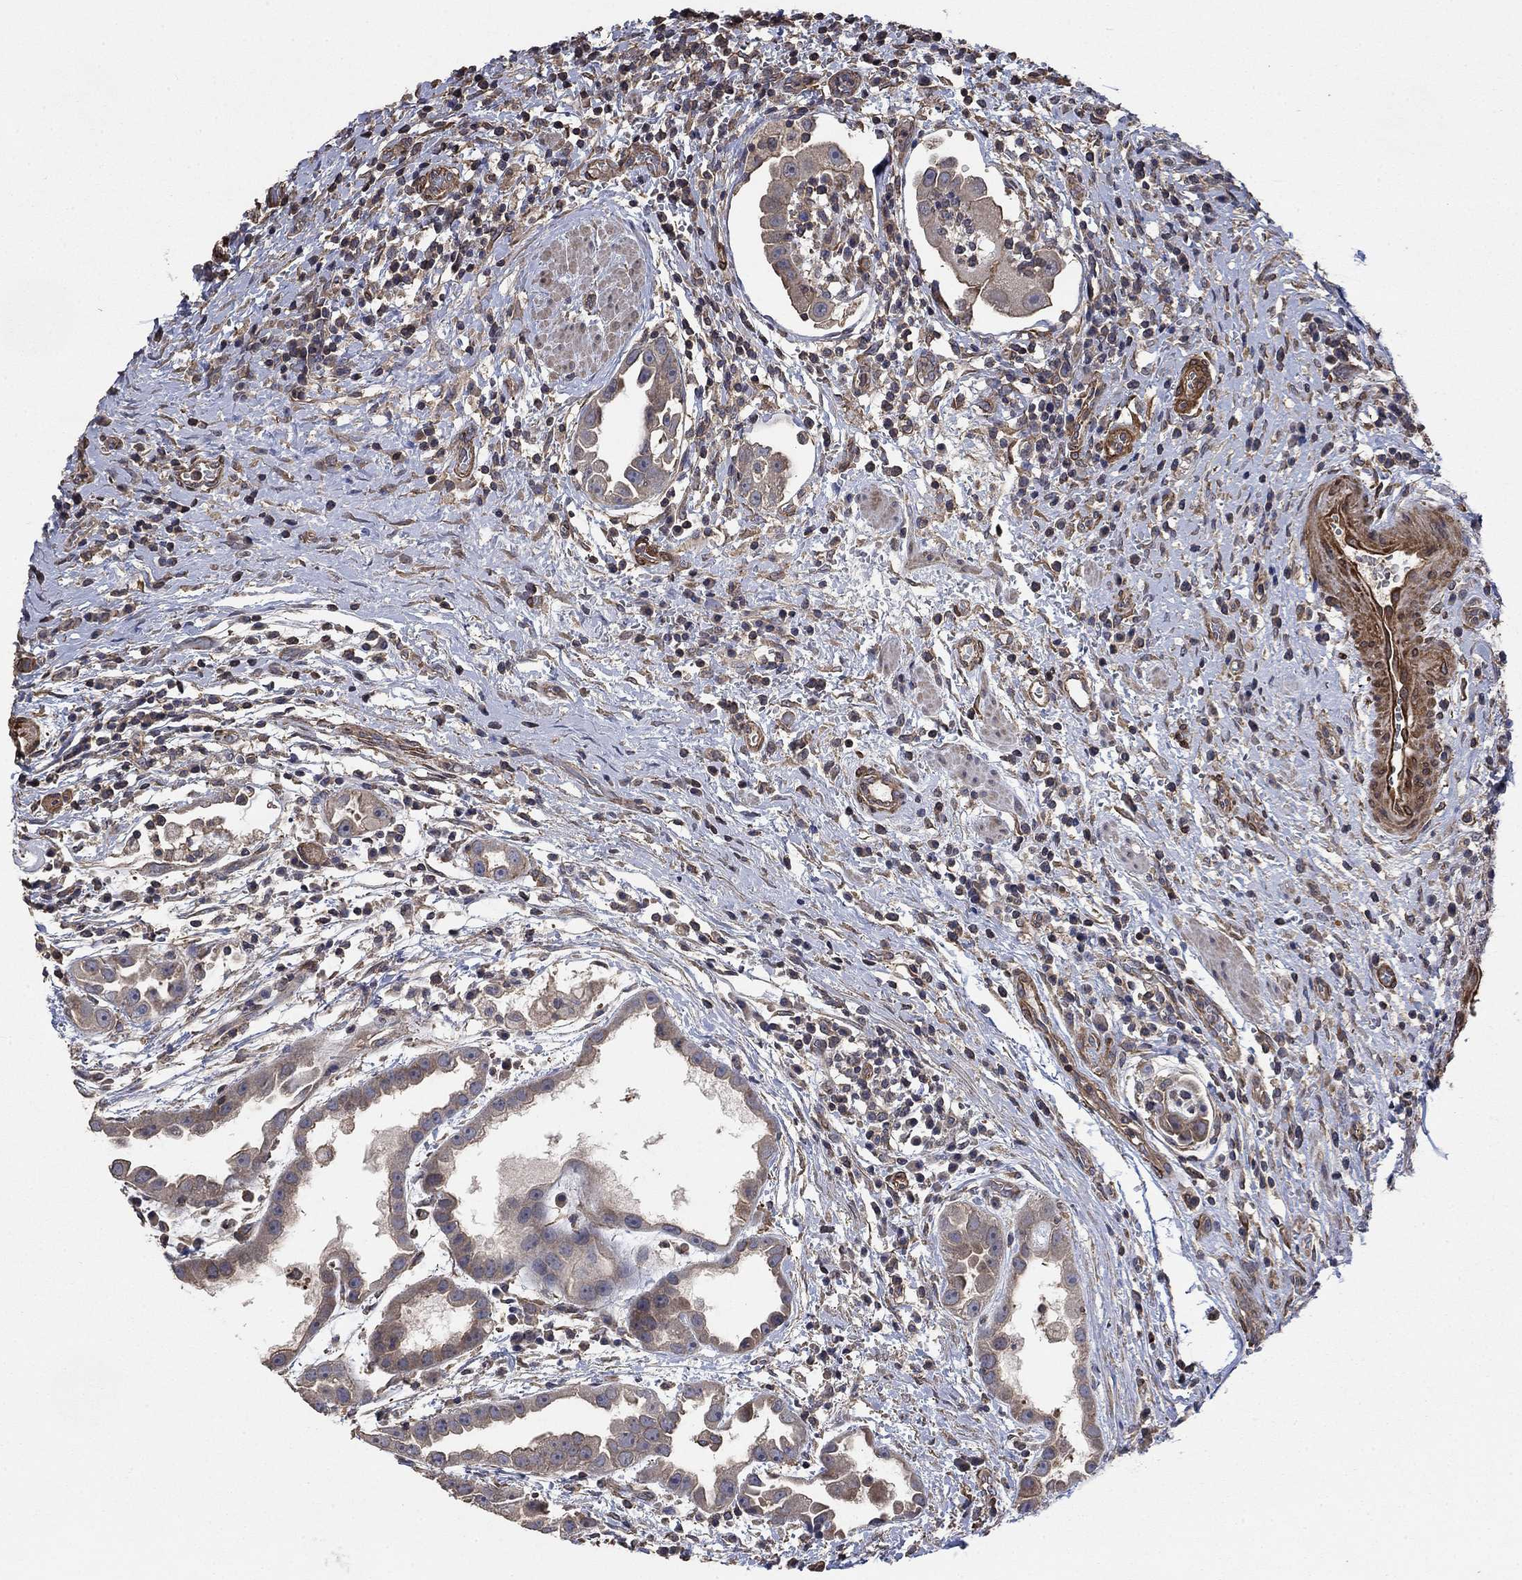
{"staining": {"intensity": "moderate", "quantity": "25%-75%", "location": "cytoplasmic/membranous"}, "tissue": "urothelial cancer", "cell_type": "Tumor cells", "image_type": "cancer", "snomed": [{"axis": "morphology", "description": "Urothelial carcinoma, High grade"}, {"axis": "topography", "description": "Urinary bladder"}], "caption": "Tumor cells display medium levels of moderate cytoplasmic/membranous staining in approximately 25%-75% of cells in human urothelial cancer. Immunohistochemistry (ihc) stains the protein in brown and the nuclei are stained blue.", "gene": "PDE3A", "patient": {"sex": "female", "age": 41}}